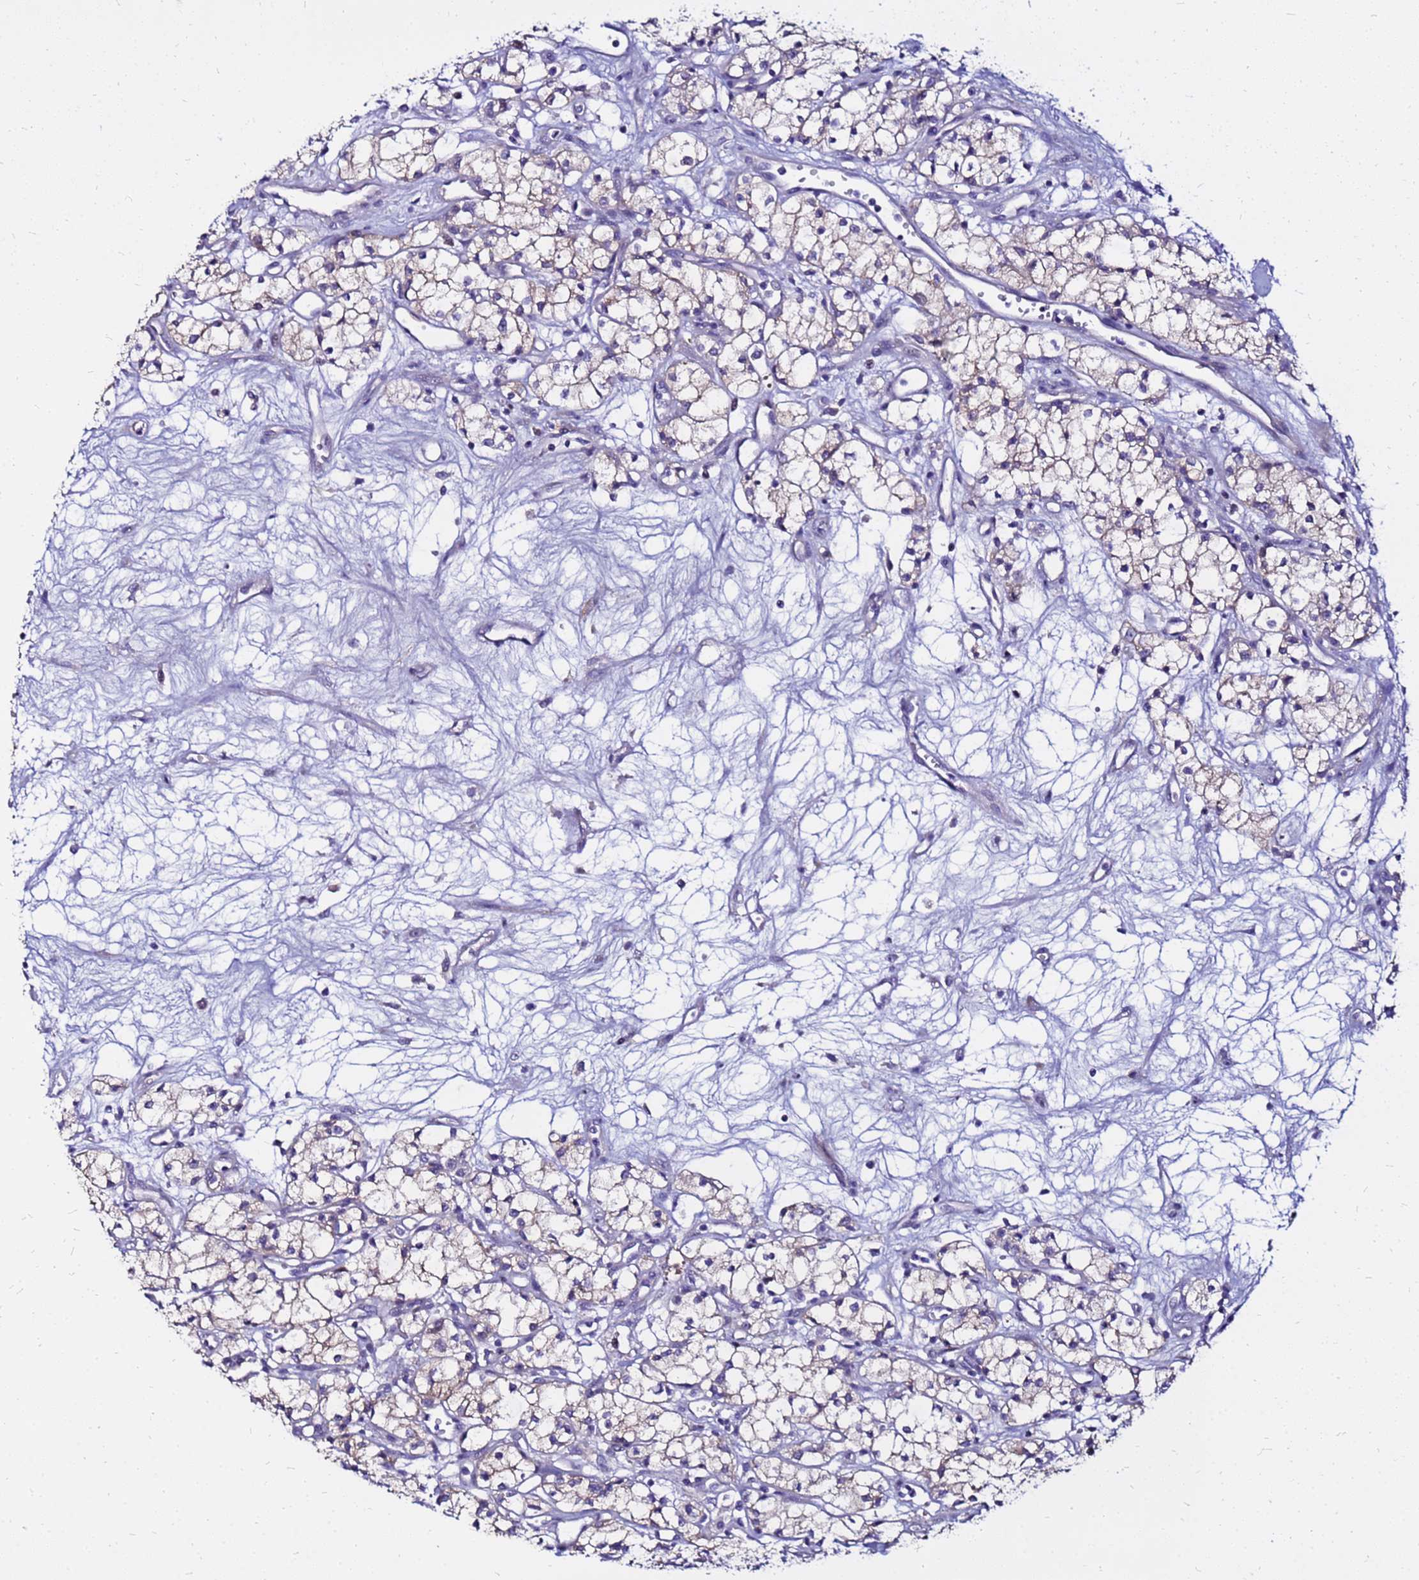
{"staining": {"intensity": "weak", "quantity": ">75%", "location": "cytoplasmic/membranous"}, "tissue": "renal cancer", "cell_type": "Tumor cells", "image_type": "cancer", "snomed": [{"axis": "morphology", "description": "Adenocarcinoma, NOS"}, {"axis": "topography", "description": "Kidney"}], "caption": "Immunohistochemical staining of human renal adenocarcinoma reveals low levels of weak cytoplasmic/membranous protein positivity in approximately >75% of tumor cells.", "gene": "ARHGEF5", "patient": {"sex": "male", "age": 59}}